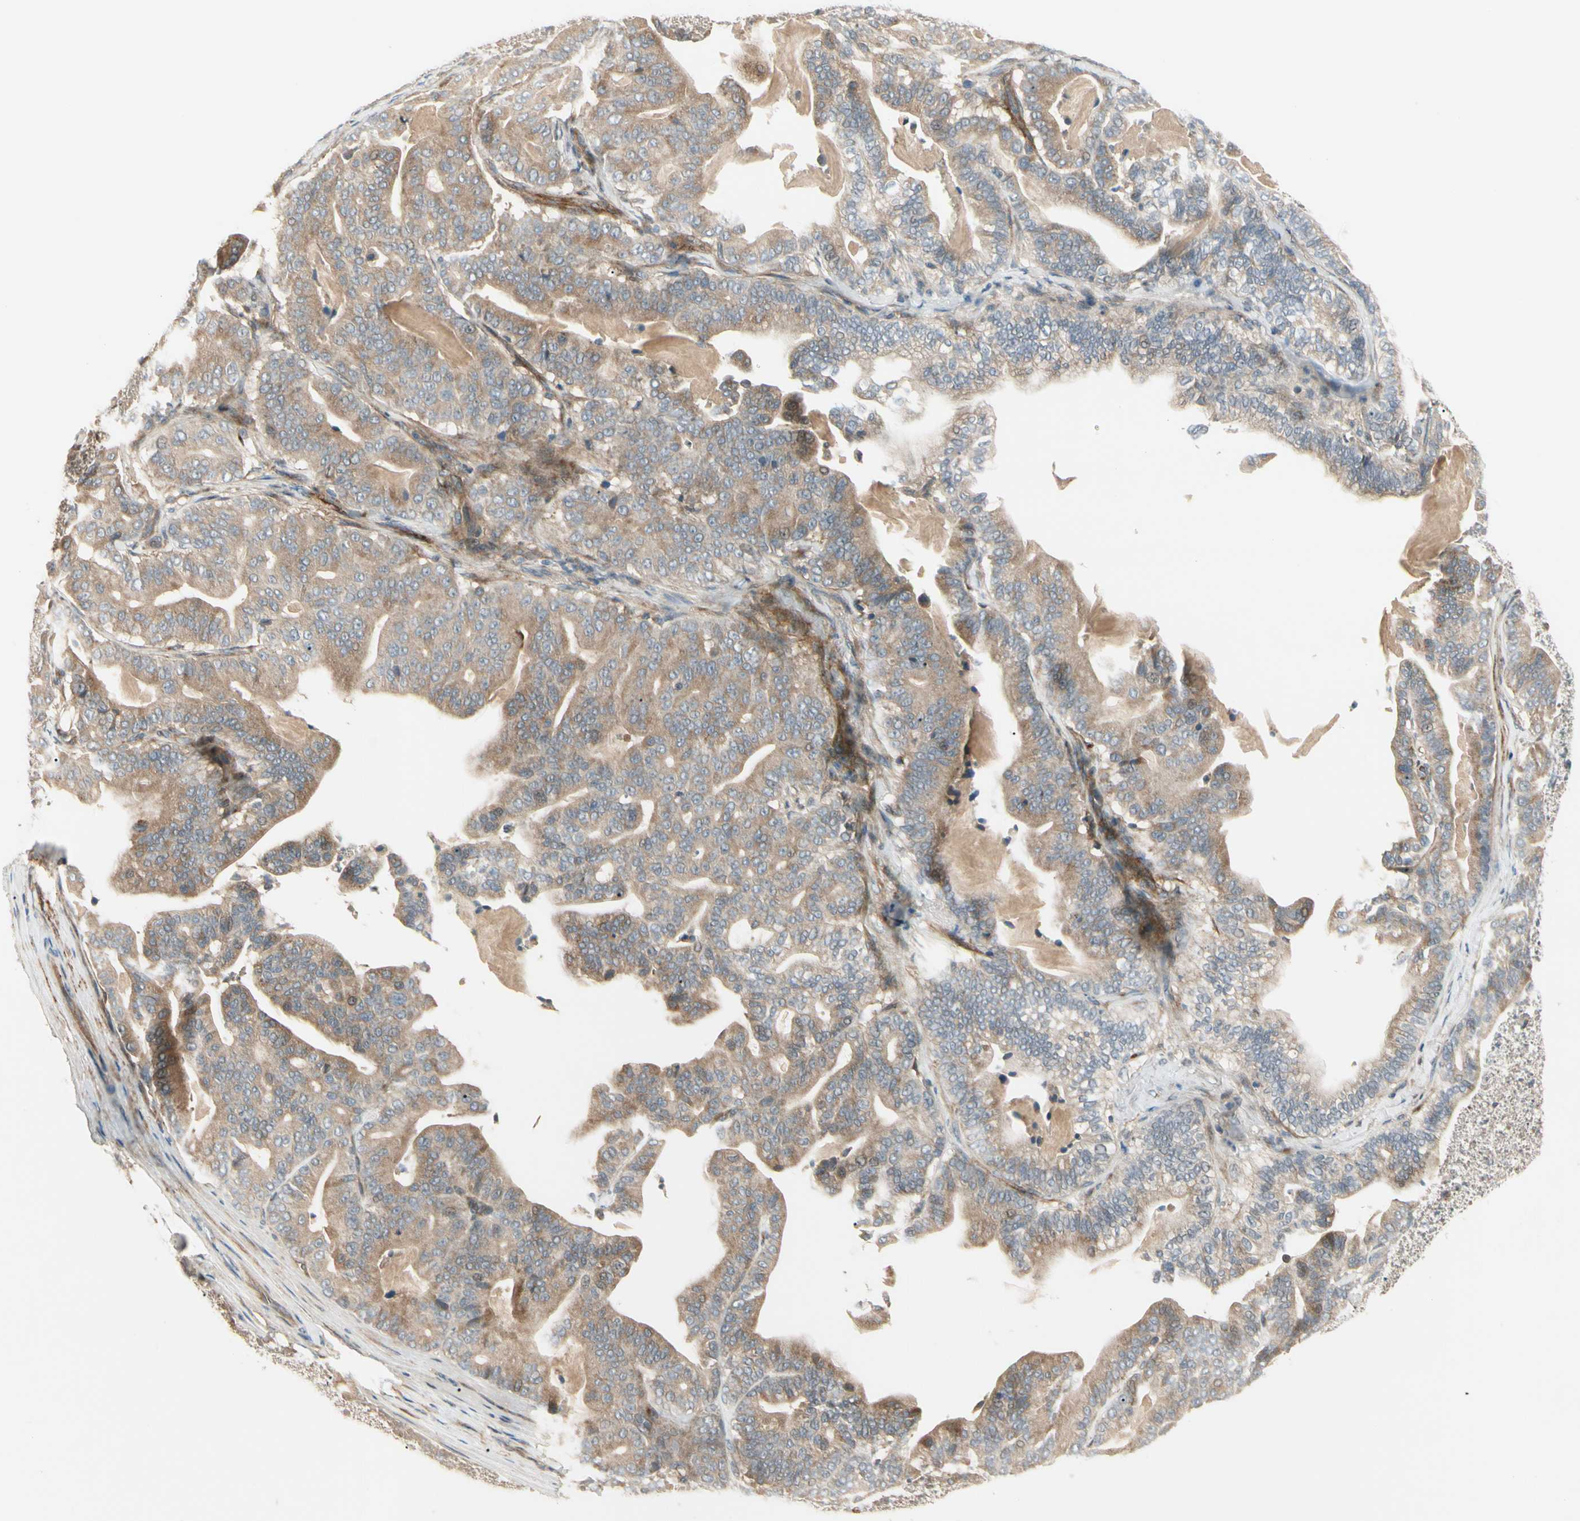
{"staining": {"intensity": "moderate", "quantity": ">75%", "location": "cytoplasmic/membranous"}, "tissue": "pancreatic cancer", "cell_type": "Tumor cells", "image_type": "cancer", "snomed": [{"axis": "morphology", "description": "Adenocarcinoma, NOS"}, {"axis": "topography", "description": "Pancreas"}], "caption": "Brown immunohistochemical staining in human pancreatic adenocarcinoma demonstrates moderate cytoplasmic/membranous staining in about >75% of tumor cells. (DAB (3,3'-diaminobenzidine) = brown stain, brightfield microscopy at high magnification).", "gene": "F2R", "patient": {"sex": "male", "age": 63}}